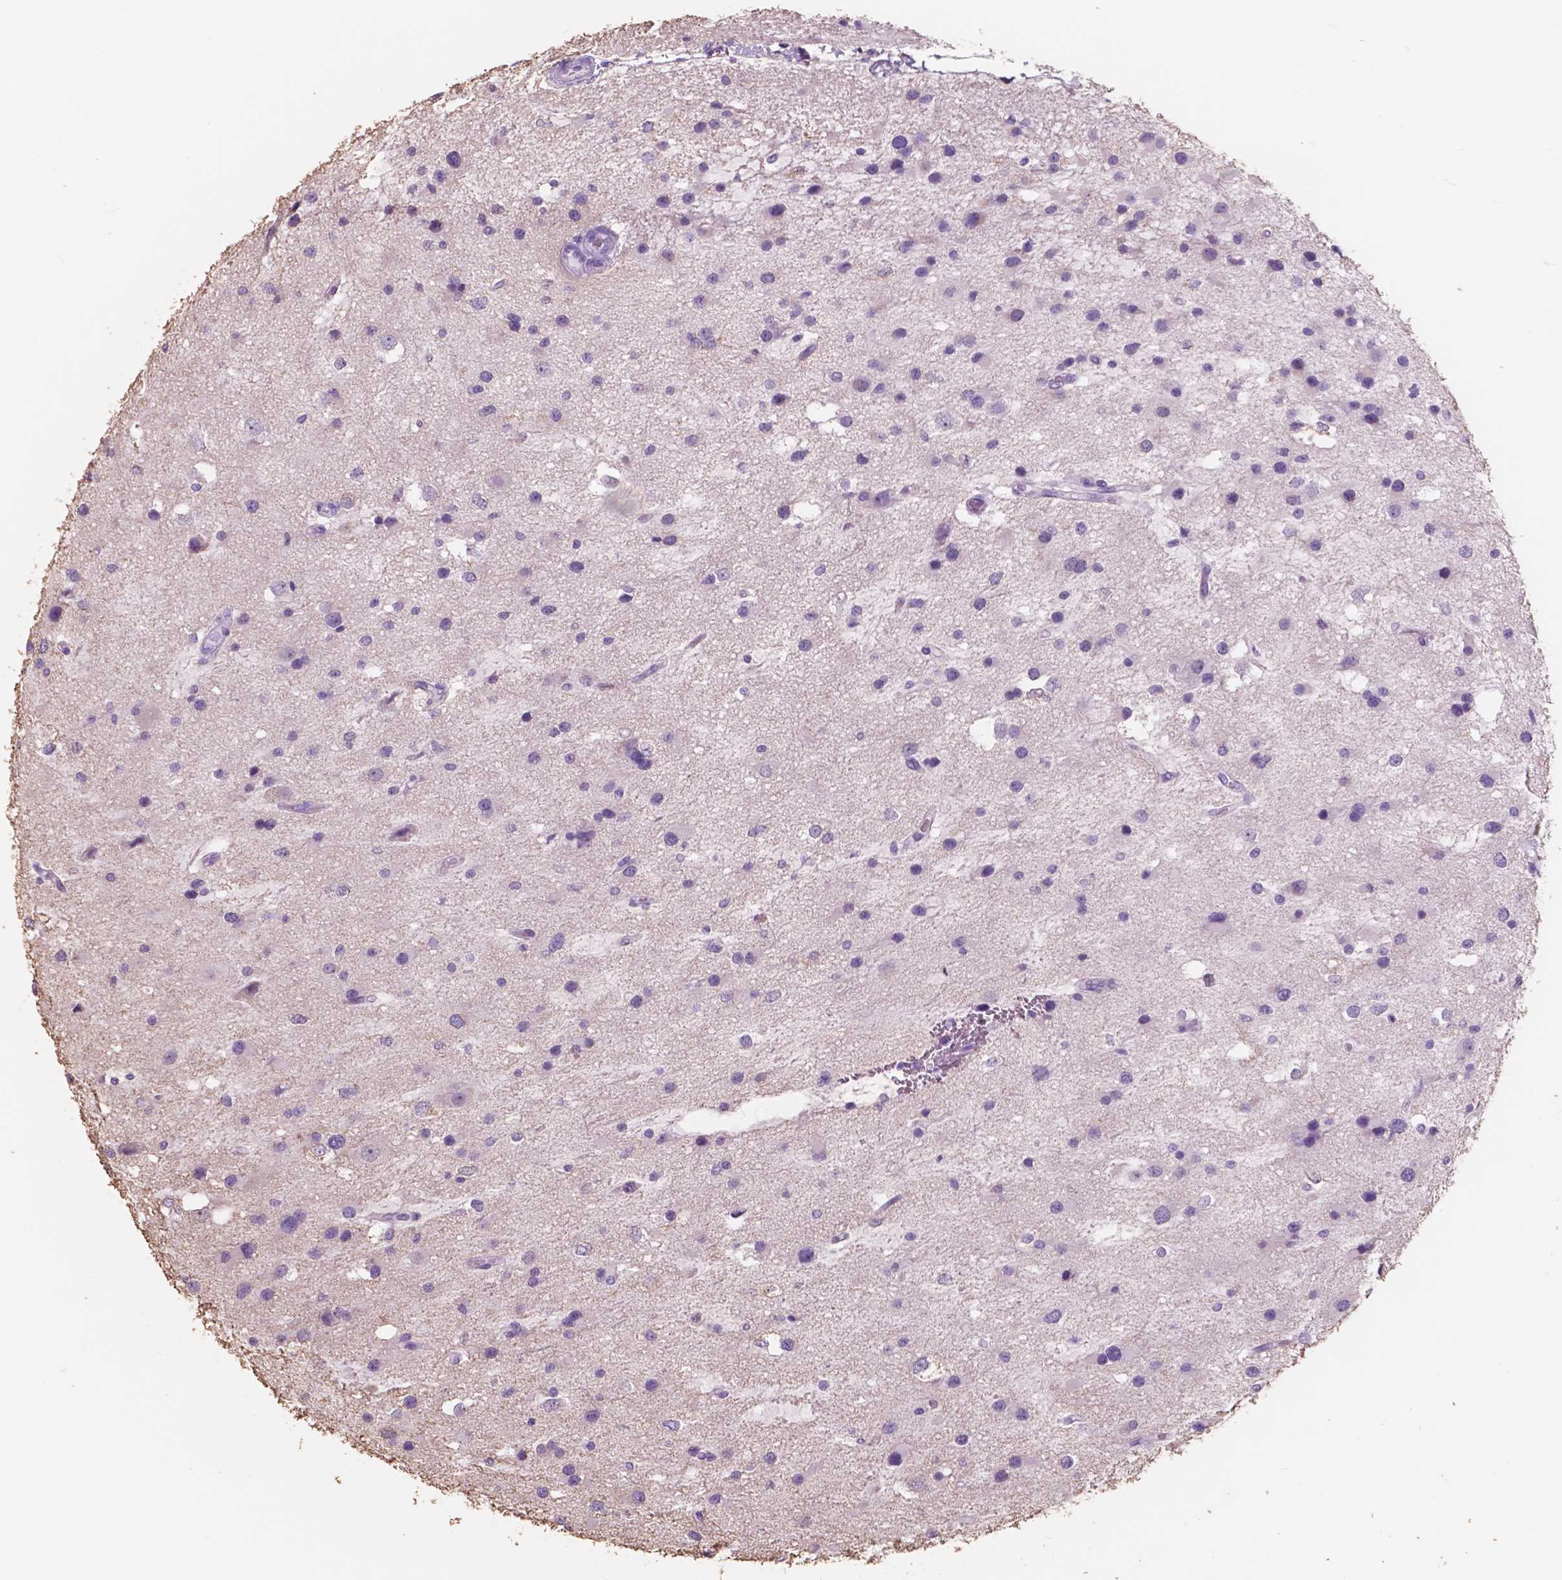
{"staining": {"intensity": "negative", "quantity": "none", "location": "none"}, "tissue": "glioma", "cell_type": "Tumor cells", "image_type": "cancer", "snomed": [{"axis": "morphology", "description": "Glioma, malignant, Low grade"}, {"axis": "topography", "description": "Brain"}], "caption": "Tumor cells are negative for brown protein staining in malignant glioma (low-grade).", "gene": "FXYD2", "patient": {"sex": "female", "age": 32}}